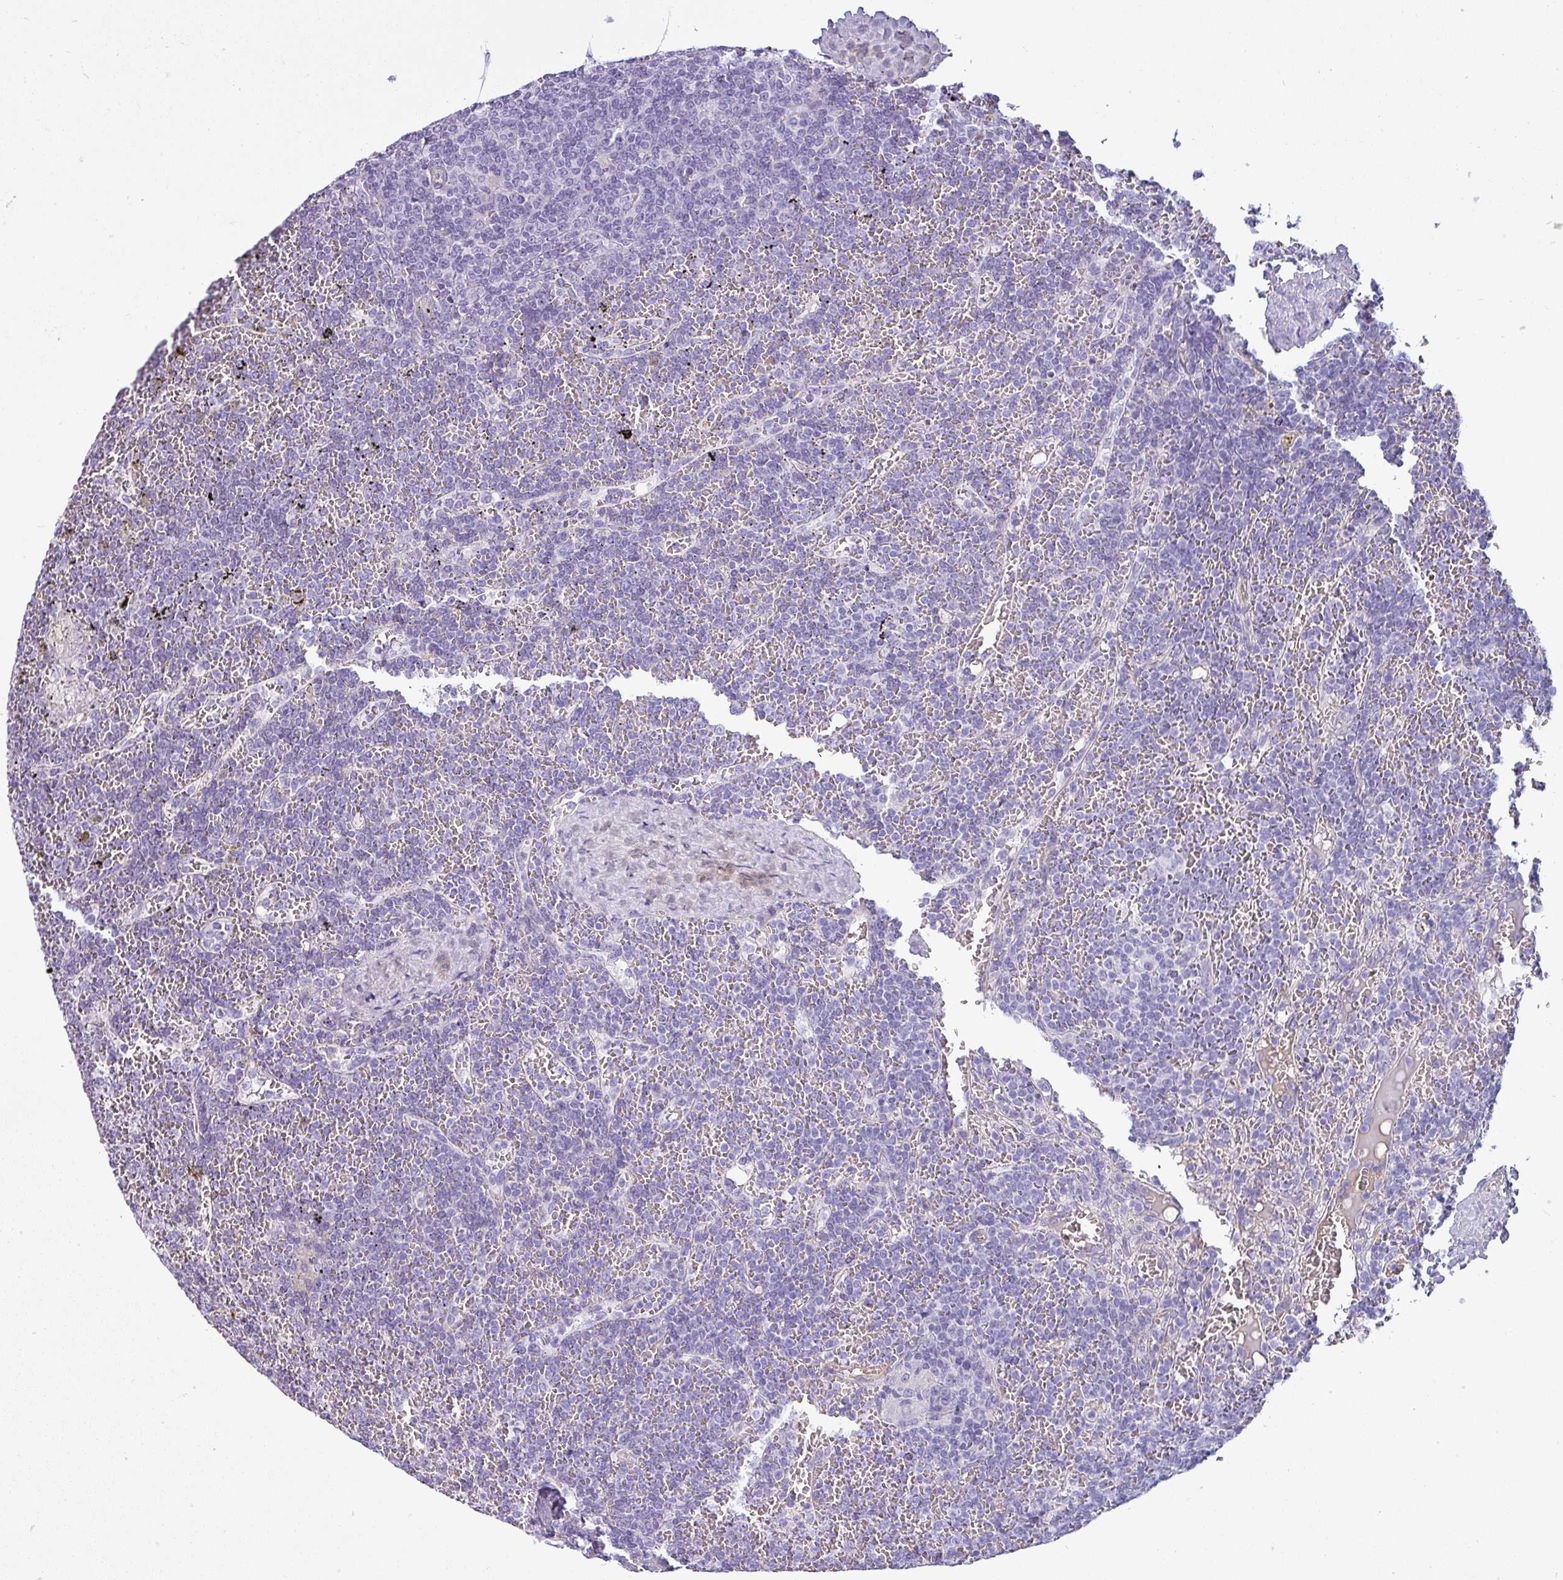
{"staining": {"intensity": "negative", "quantity": "none", "location": "none"}, "tissue": "lymphoma", "cell_type": "Tumor cells", "image_type": "cancer", "snomed": [{"axis": "morphology", "description": "Malignant lymphoma, non-Hodgkin's type, Low grade"}, {"axis": "topography", "description": "Spleen"}], "caption": "This image is of lymphoma stained with immunohistochemistry (IHC) to label a protein in brown with the nuclei are counter-stained blue. There is no positivity in tumor cells. The staining was performed using DAB (3,3'-diaminobenzidine) to visualize the protein expression in brown, while the nuclei were stained in blue with hematoxylin (Magnification: 20x).", "gene": "VCX2", "patient": {"sex": "female", "age": 19}}